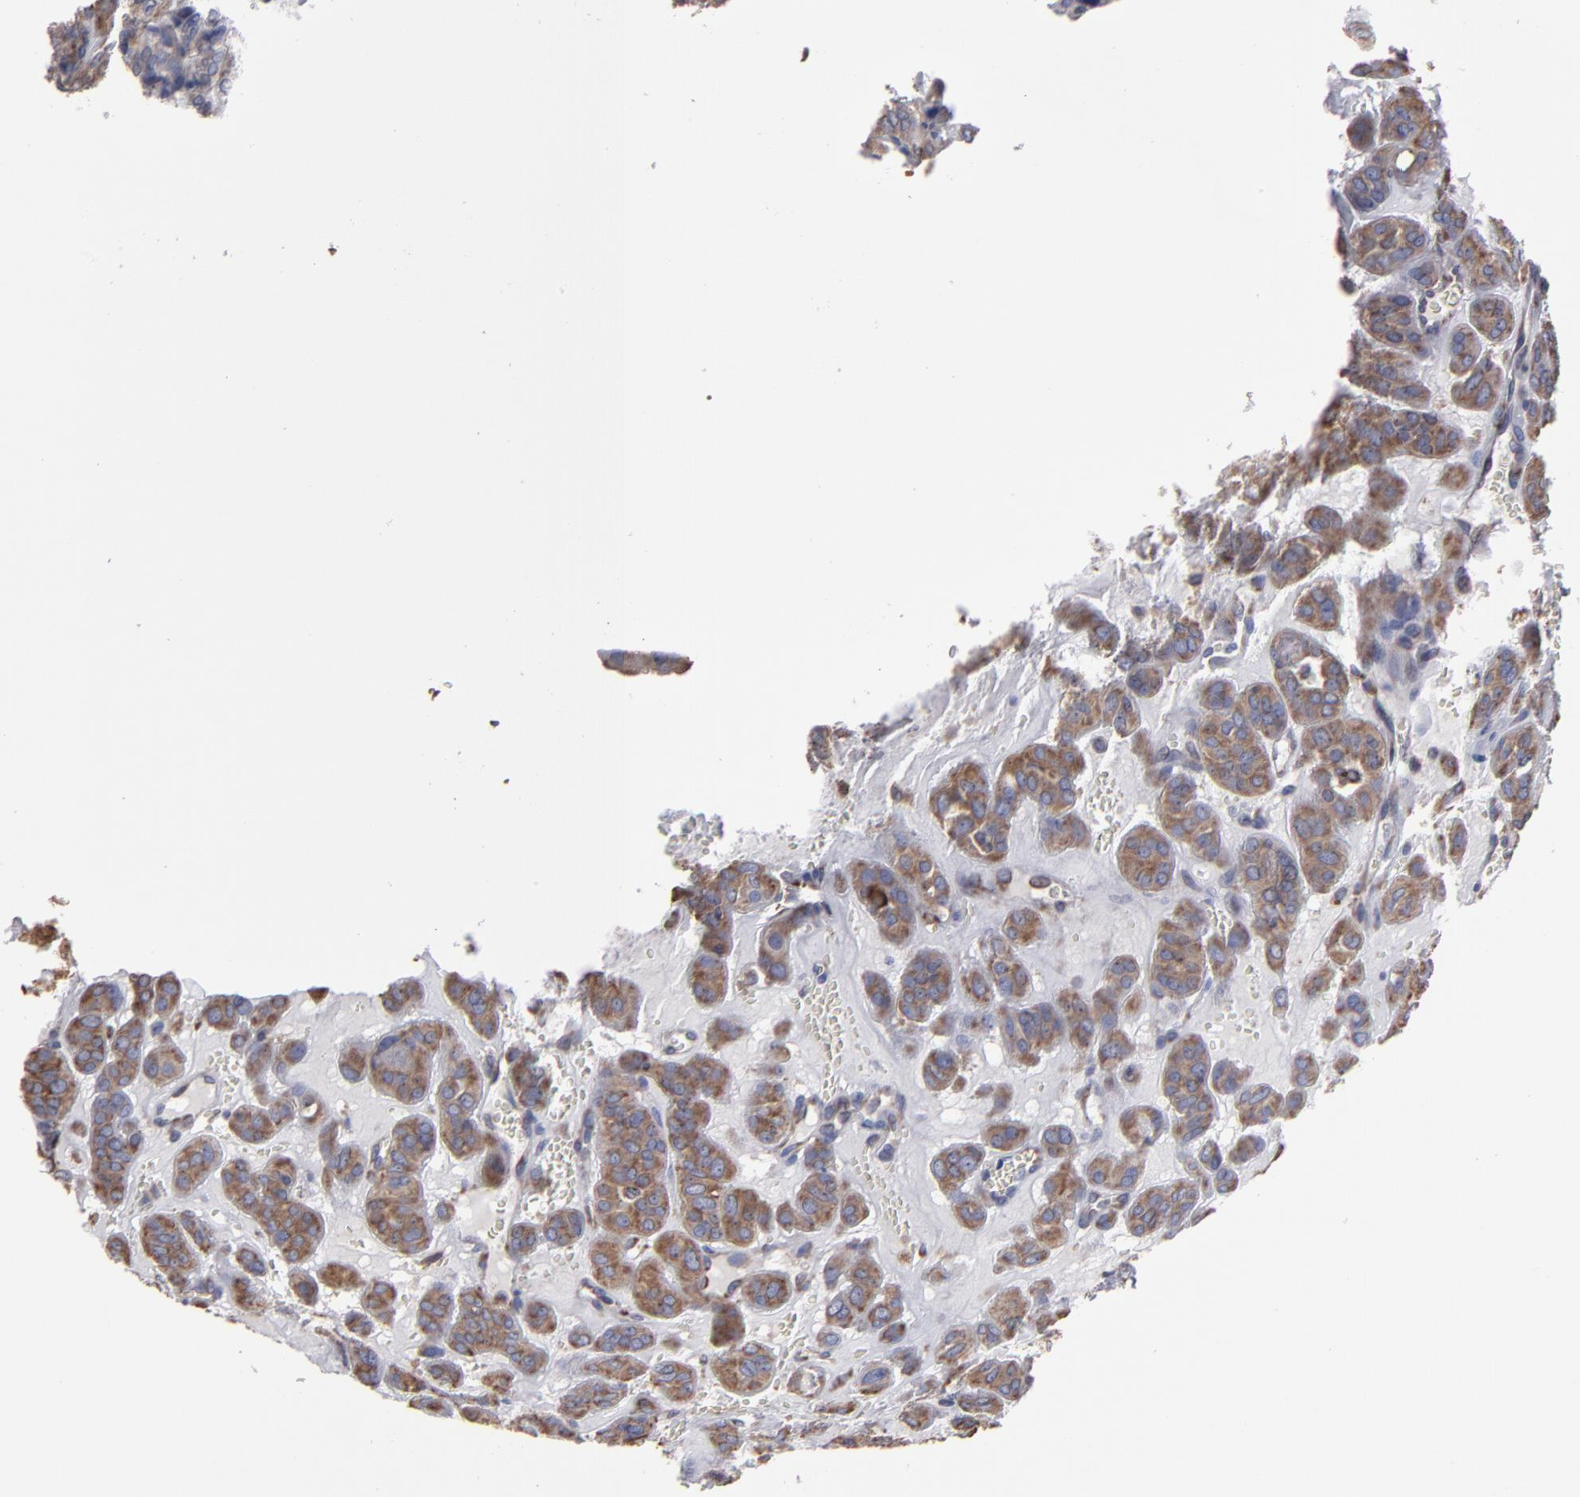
{"staining": {"intensity": "moderate", "quantity": ">75%", "location": "cytoplasmic/membranous"}, "tissue": "thyroid cancer", "cell_type": "Tumor cells", "image_type": "cancer", "snomed": [{"axis": "morphology", "description": "Follicular adenoma carcinoma, NOS"}, {"axis": "topography", "description": "Thyroid gland"}], "caption": "The photomicrograph displays immunohistochemical staining of thyroid cancer. There is moderate cytoplasmic/membranous positivity is seen in approximately >75% of tumor cells.", "gene": "SND1", "patient": {"sex": "female", "age": 71}}